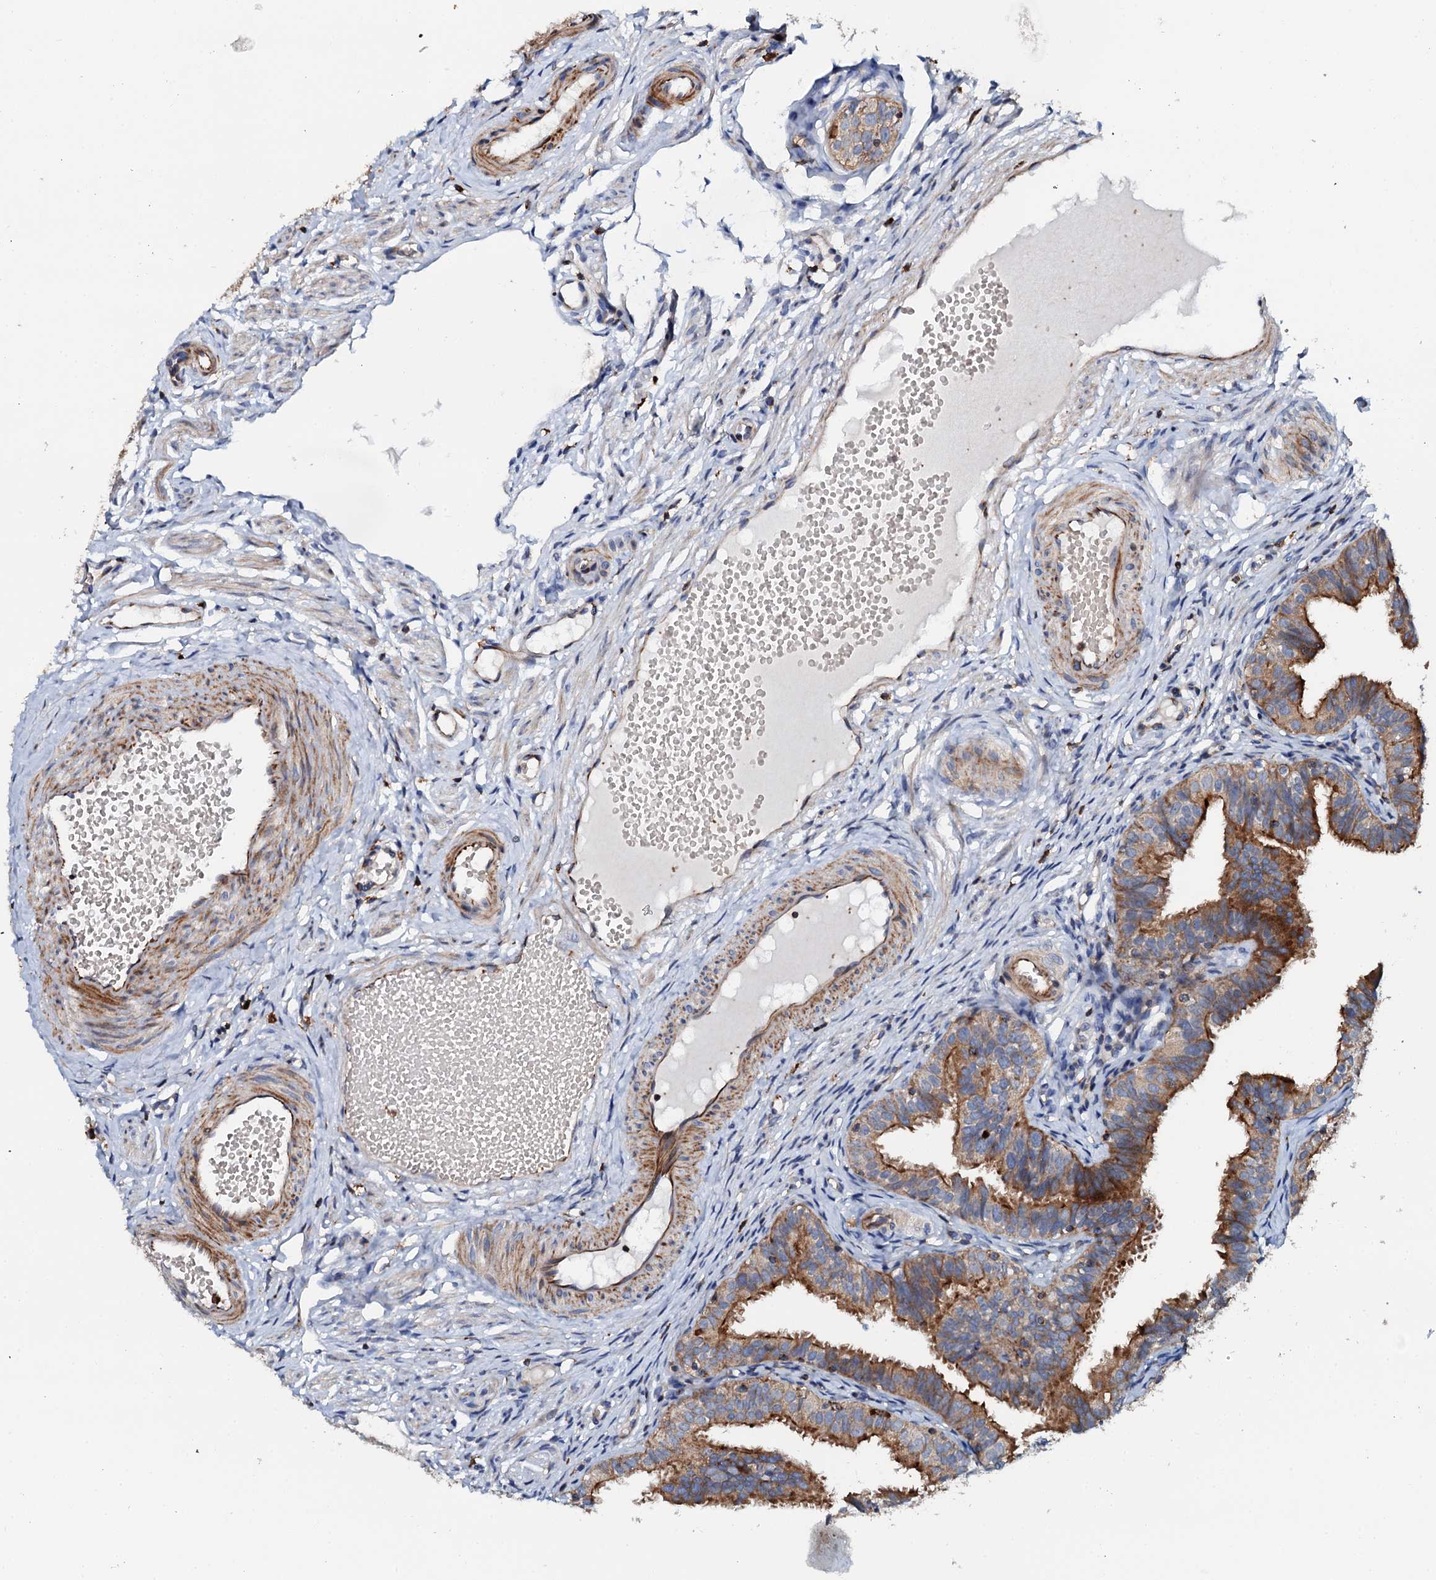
{"staining": {"intensity": "strong", "quantity": ">75%", "location": "cytoplasmic/membranous"}, "tissue": "fallopian tube", "cell_type": "Glandular cells", "image_type": "normal", "snomed": [{"axis": "morphology", "description": "Normal tissue, NOS"}, {"axis": "topography", "description": "Fallopian tube"}], "caption": "The histopathology image demonstrates staining of unremarkable fallopian tube, revealing strong cytoplasmic/membranous protein expression (brown color) within glandular cells. (DAB (3,3'-diaminobenzidine) = brown stain, brightfield microscopy at high magnification).", "gene": "VAMP8", "patient": {"sex": "female", "age": 35}}